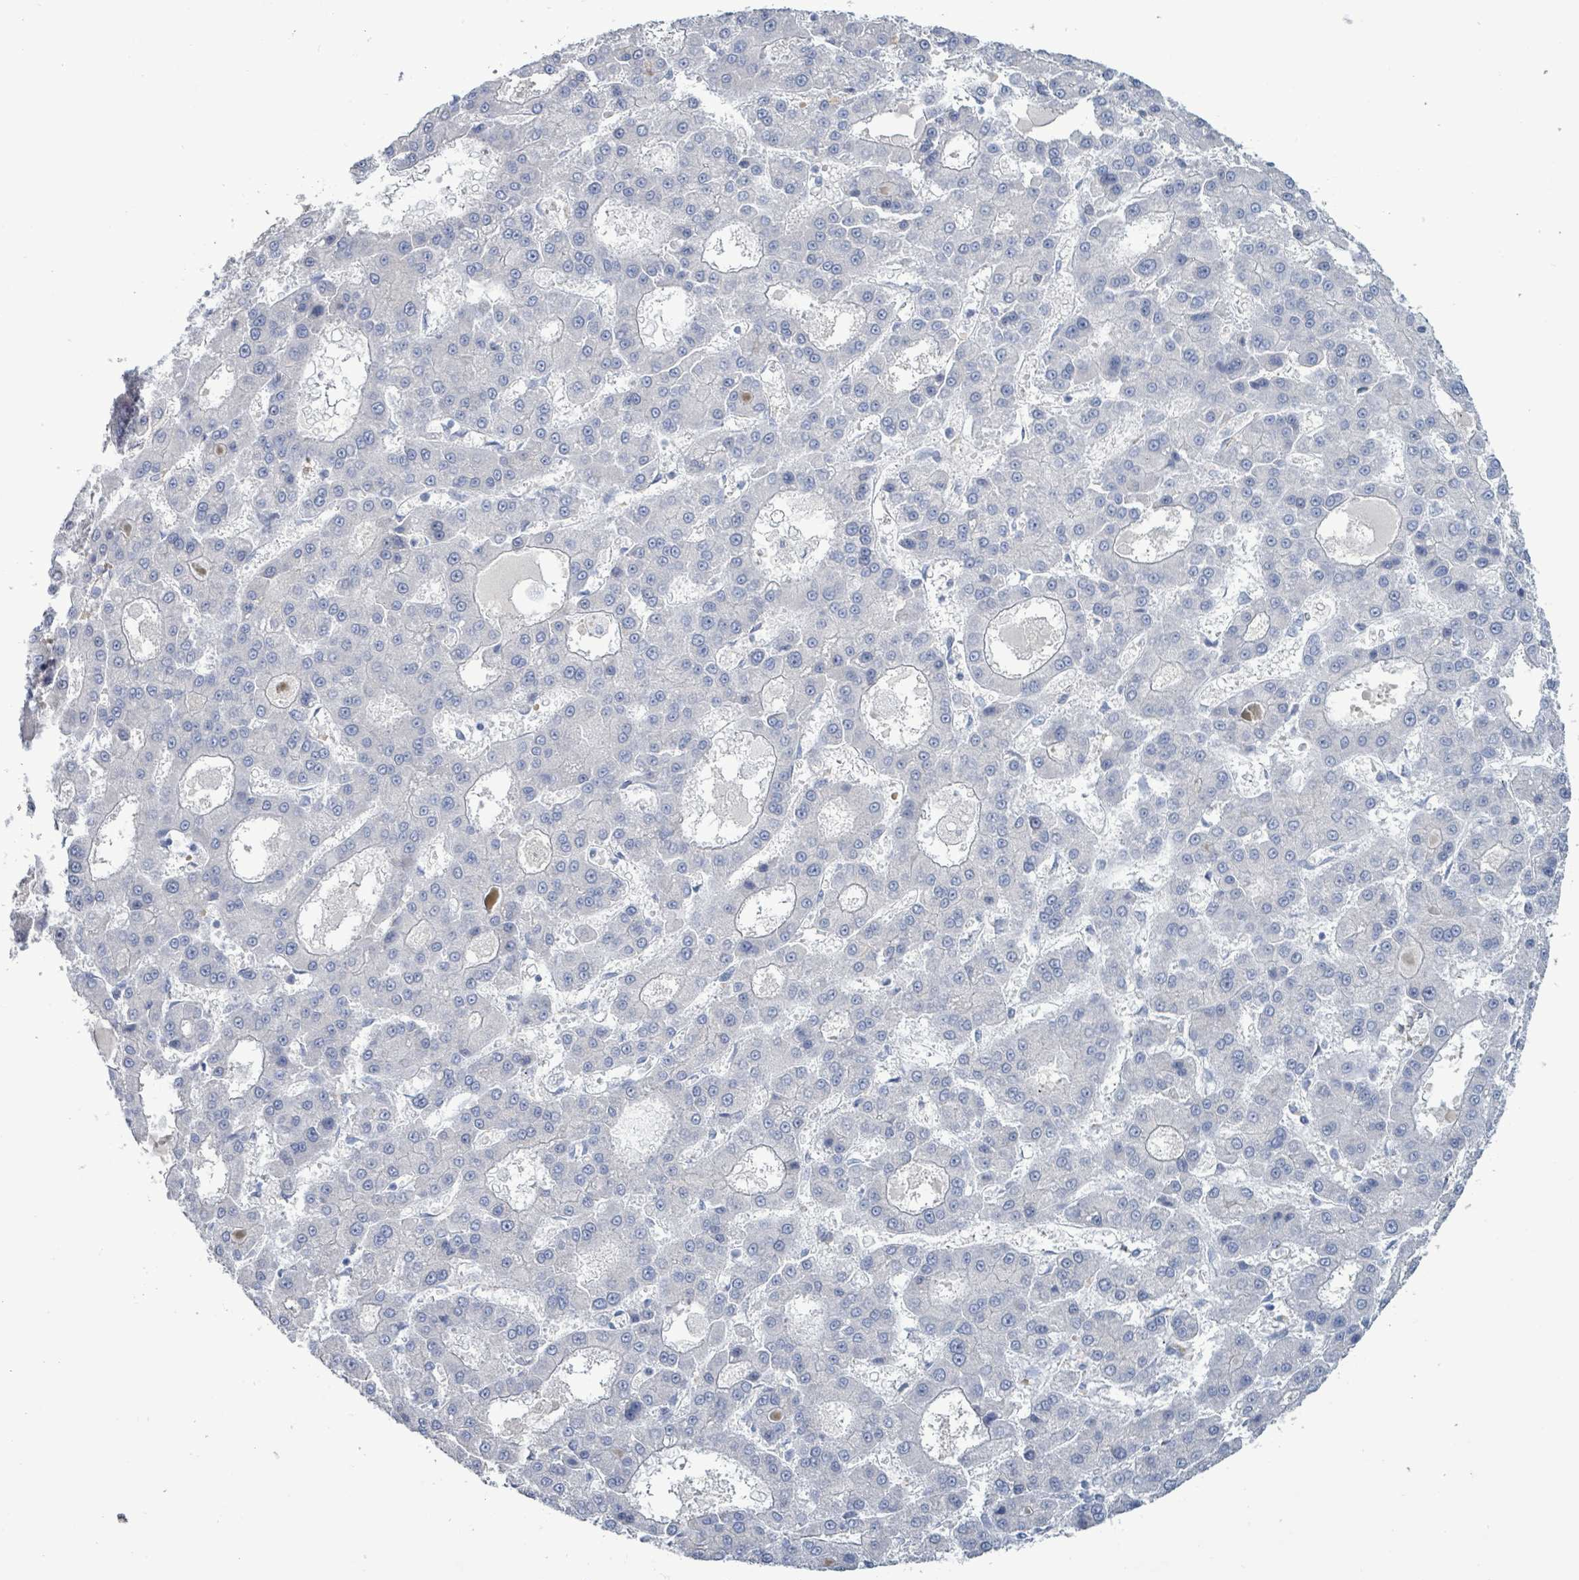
{"staining": {"intensity": "negative", "quantity": "none", "location": "none"}, "tissue": "liver cancer", "cell_type": "Tumor cells", "image_type": "cancer", "snomed": [{"axis": "morphology", "description": "Carcinoma, Hepatocellular, NOS"}, {"axis": "topography", "description": "Liver"}], "caption": "The photomicrograph exhibits no staining of tumor cells in liver cancer (hepatocellular carcinoma).", "gene": "DMRTC1B", "patient": {"sex": "male", "age": 70}}